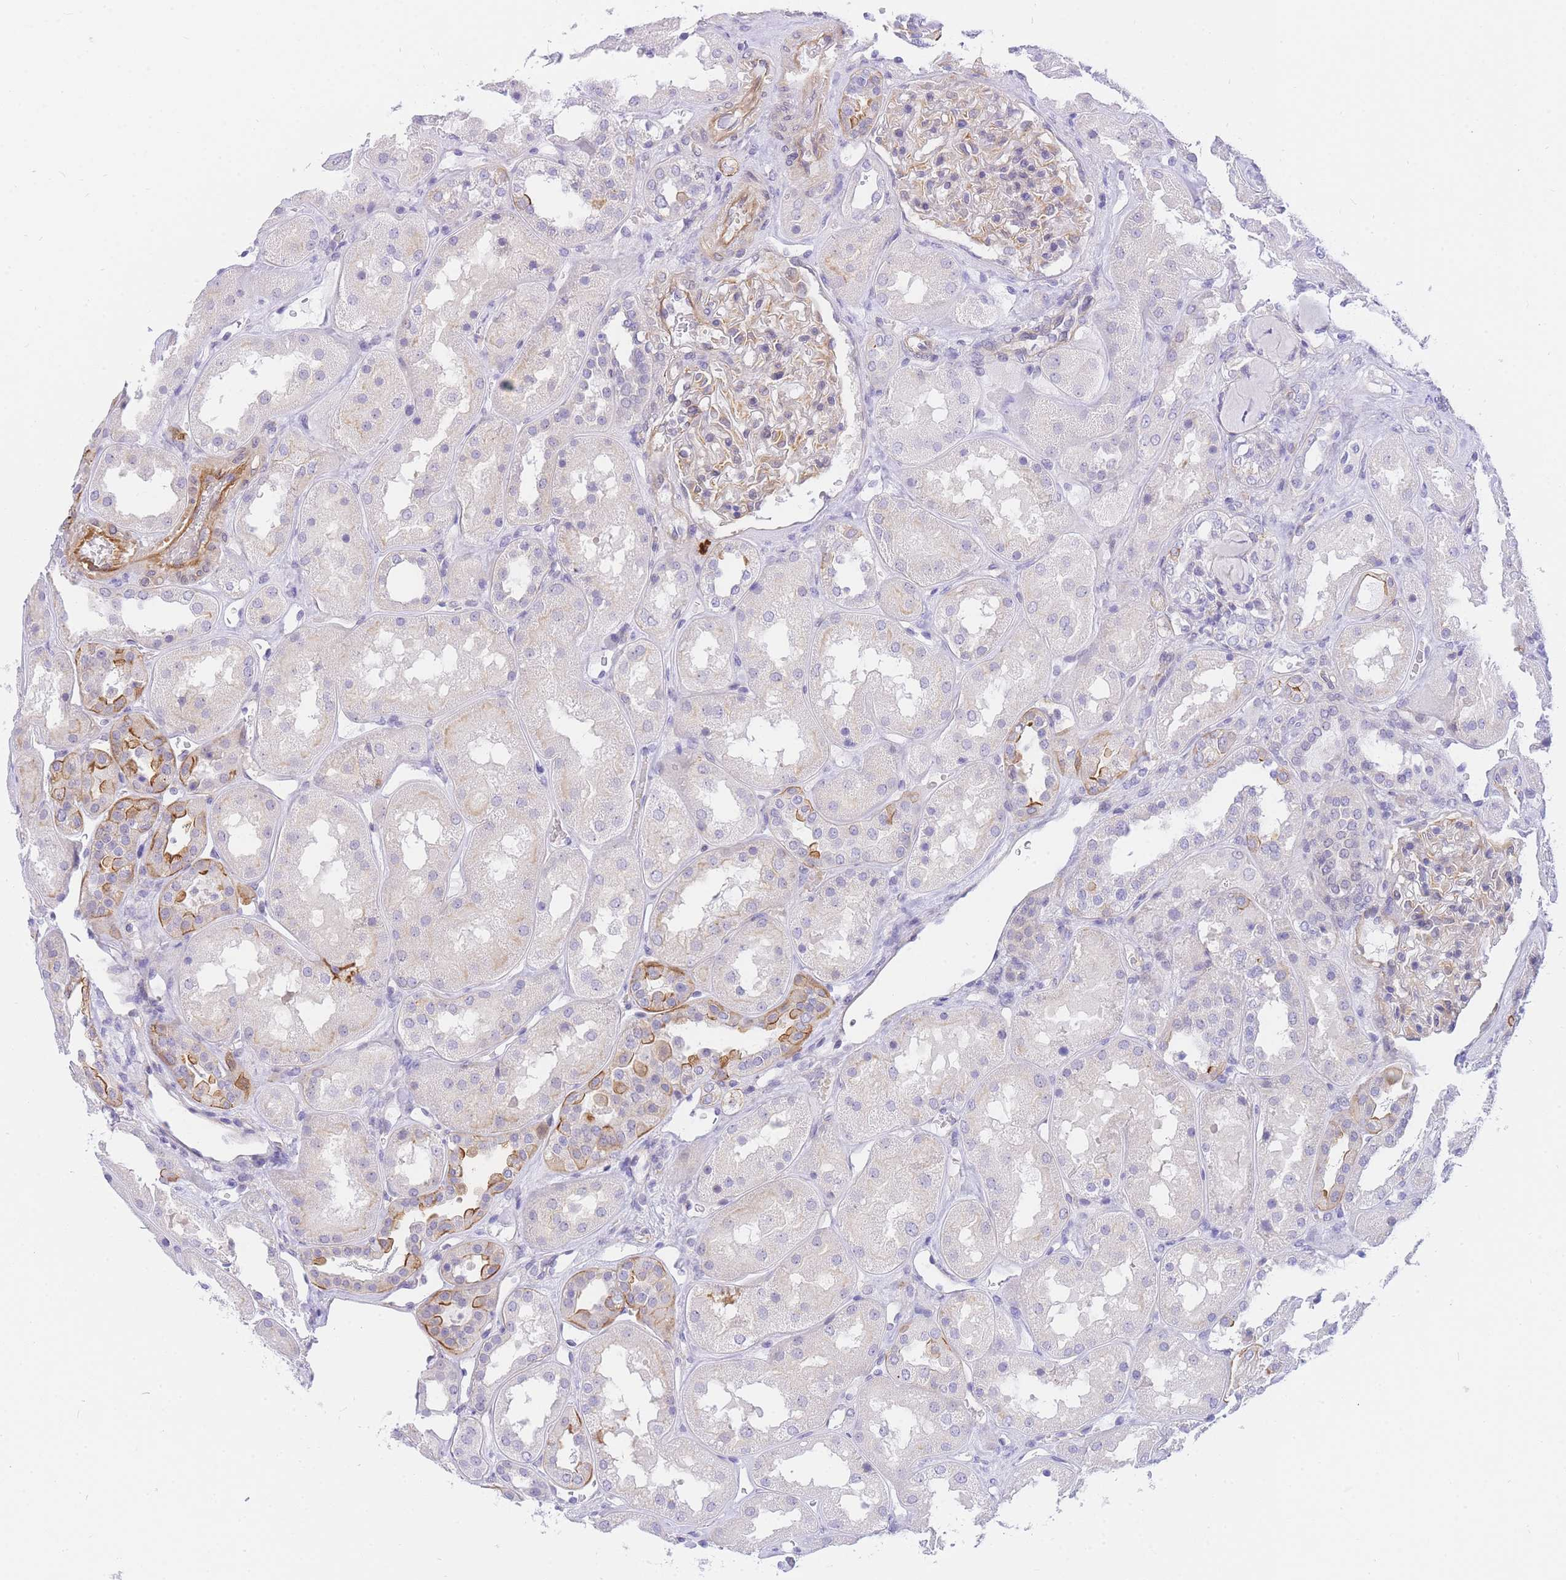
{"staining": {"intensity": "negative", "quantity": "none", "location": "none"}, "tissue": "kidney", "cell_type": "Cells in glomeruli", "image_type": "normal", "snomed": [{"axis": "morphology", "description": "Normal tissue, NOS"}, {"axis": "topography", "description": "Kidney"}], "caption": "This is an immunohistochemistry (IHC) histopathology image of normal kidney. There is no staining in cells in glomeruli.", "gene": "SRSF12", "patient": {"sex": "male", "age": 70}}